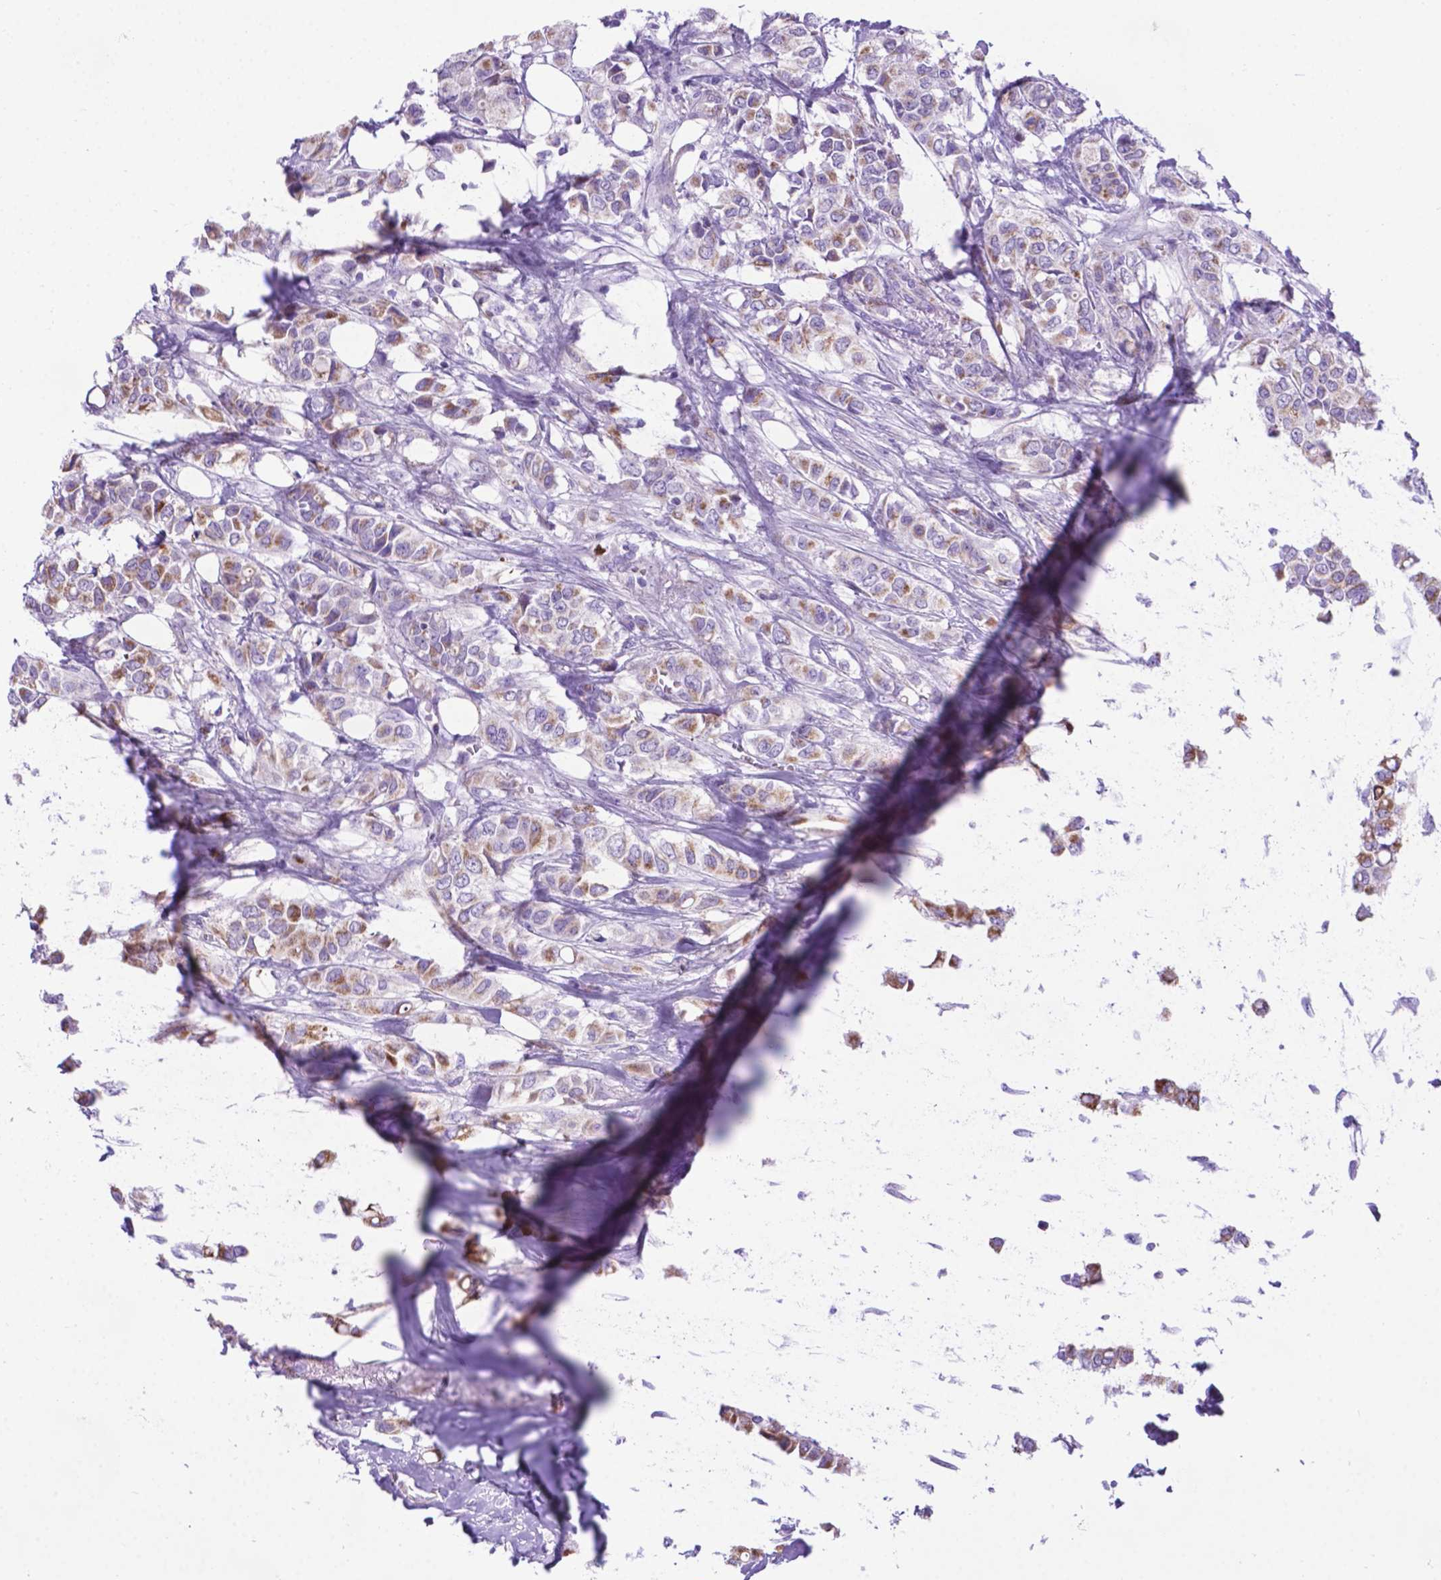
{"staining": {"intensity": "moderate", "quantity": "25%-75%", "location": "cytoplasmic/membranous"}, "tissue": "breast cancer", "cell_type": "Tumor cells", "image_type": "cancer", "snomed": [{"axis": "morphology", "description": "Duct carcinoma"}, {"axis": "topography", "description": "Breast"}], "caption": "Intraductal carcinoma (breast) stained for a protein demonstrates moderate cytoplasmic/membranous positivity in tumor cells.", "gene": "POU3F3", "patient": {"sex": "female", "age": 85}}